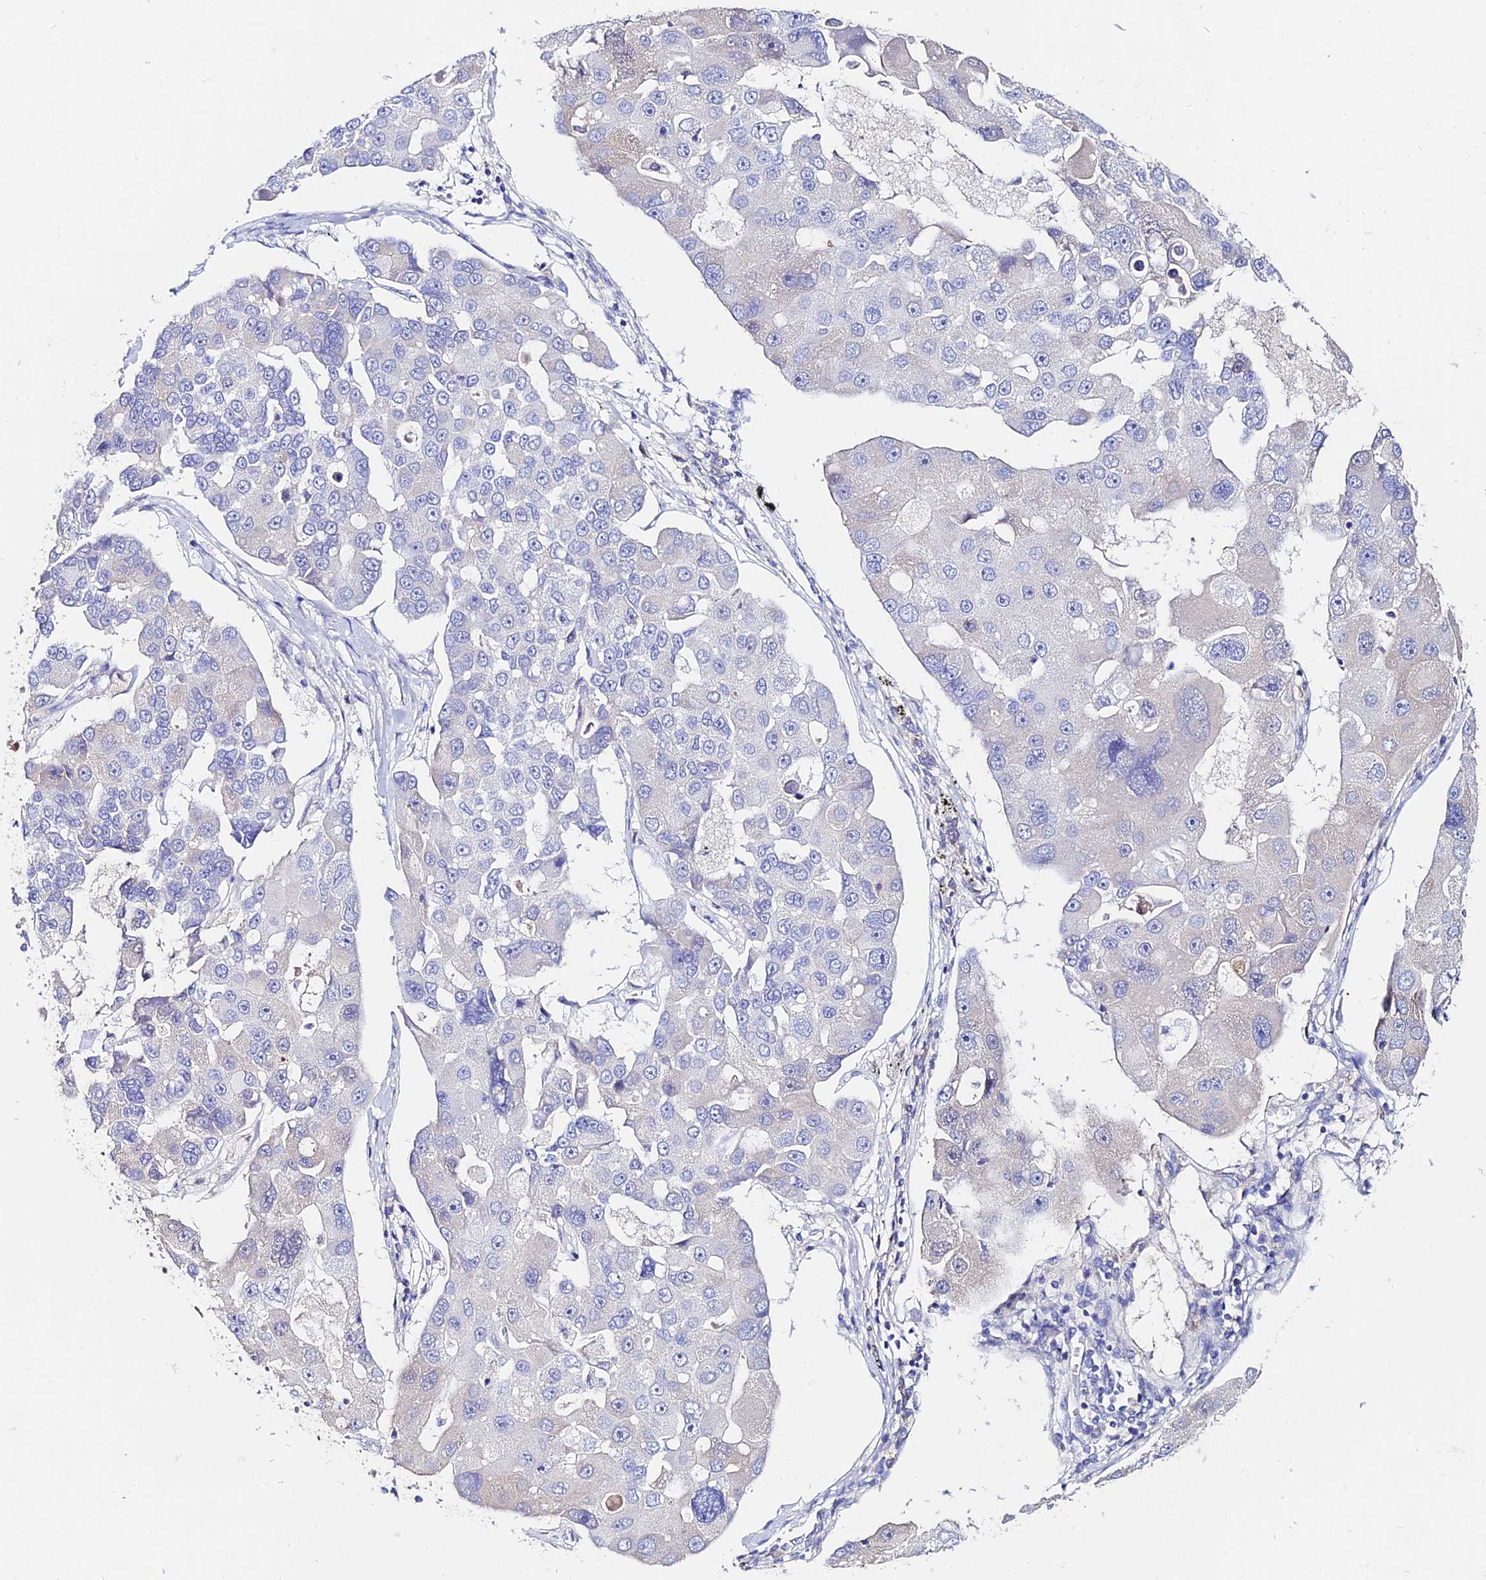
{"staining": {"intensity": "weak", "quantity": "<25%", "location": "cytoplasmic/membranous"}, "tissue": "lung cancer", "cell_type": "Tumor cells", "image_type": "cancer", "snomed": [{"axis": "morphology", "description": "Adenocarcinoma, NOS"}, {"axis": "topography", "description": "Lung"}], "caption": "Tumor cells show no significant protein staining in lung cancer (adenocarcinoma).", "gene": "SLC25A16", "patient": {"sex": "female", "age": 54}}